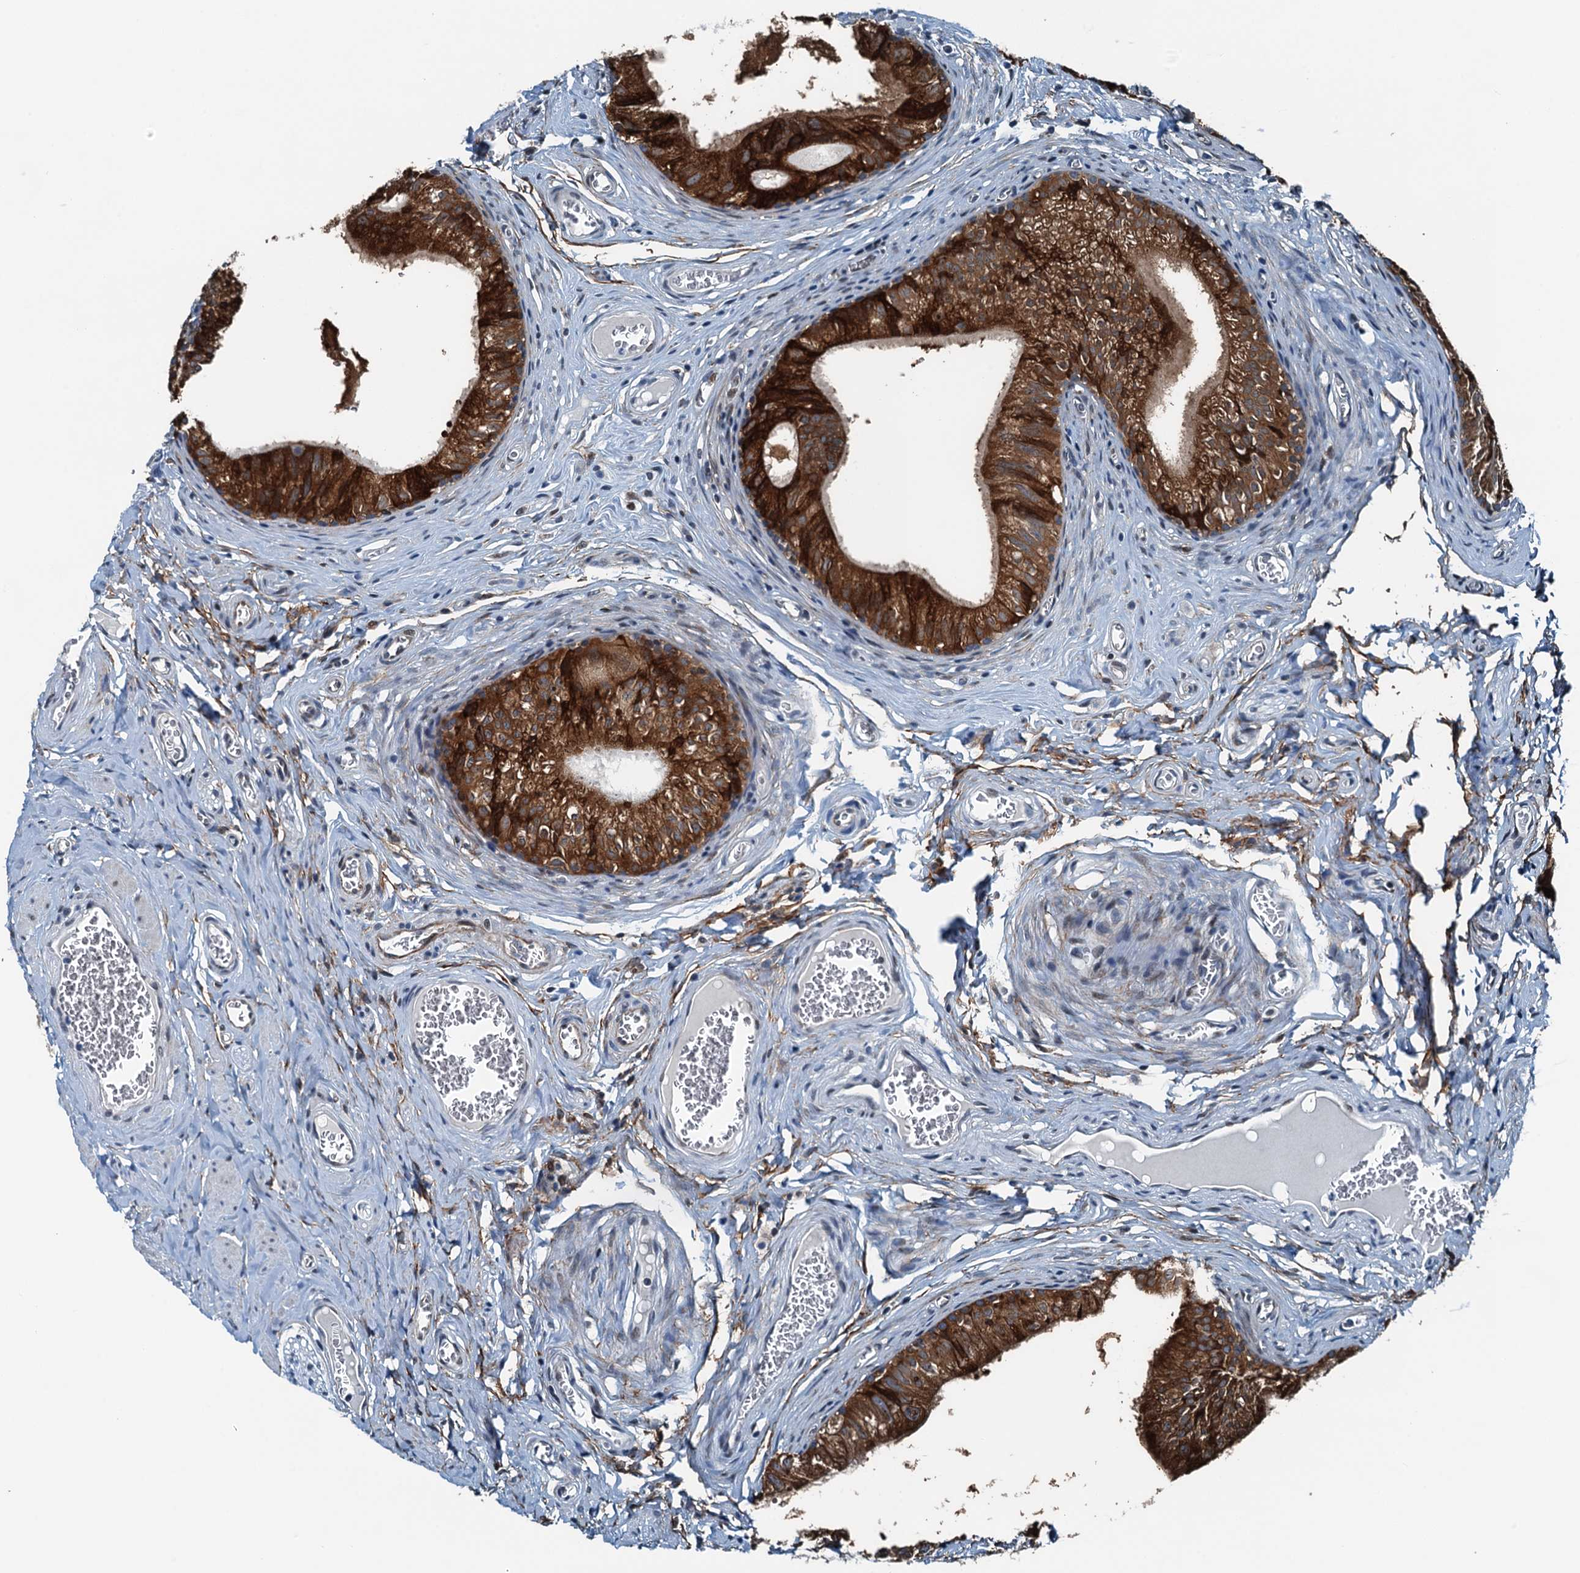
{"staining": {"intensity": "strong", "quantity": ">75%", "location": "cytoplasmic/membranous"}, "tissue": "epididymis", "cell_type": "Glandular cells", "image_type": "normal", "snomed": [{"axis": "morphology", "description": "Normal tissue, NOS"}, {"axis": "topography", "description": "Epididymis"}], "caption": "A histopathology image showing strong cytoplasmic/membranous expression in about >75% of glandular cells in normal epididymis, as visualized by brown immunohistochemical staining.", "gene": "TAMALIN", "patient": {"sex": "male", "age": 42}}